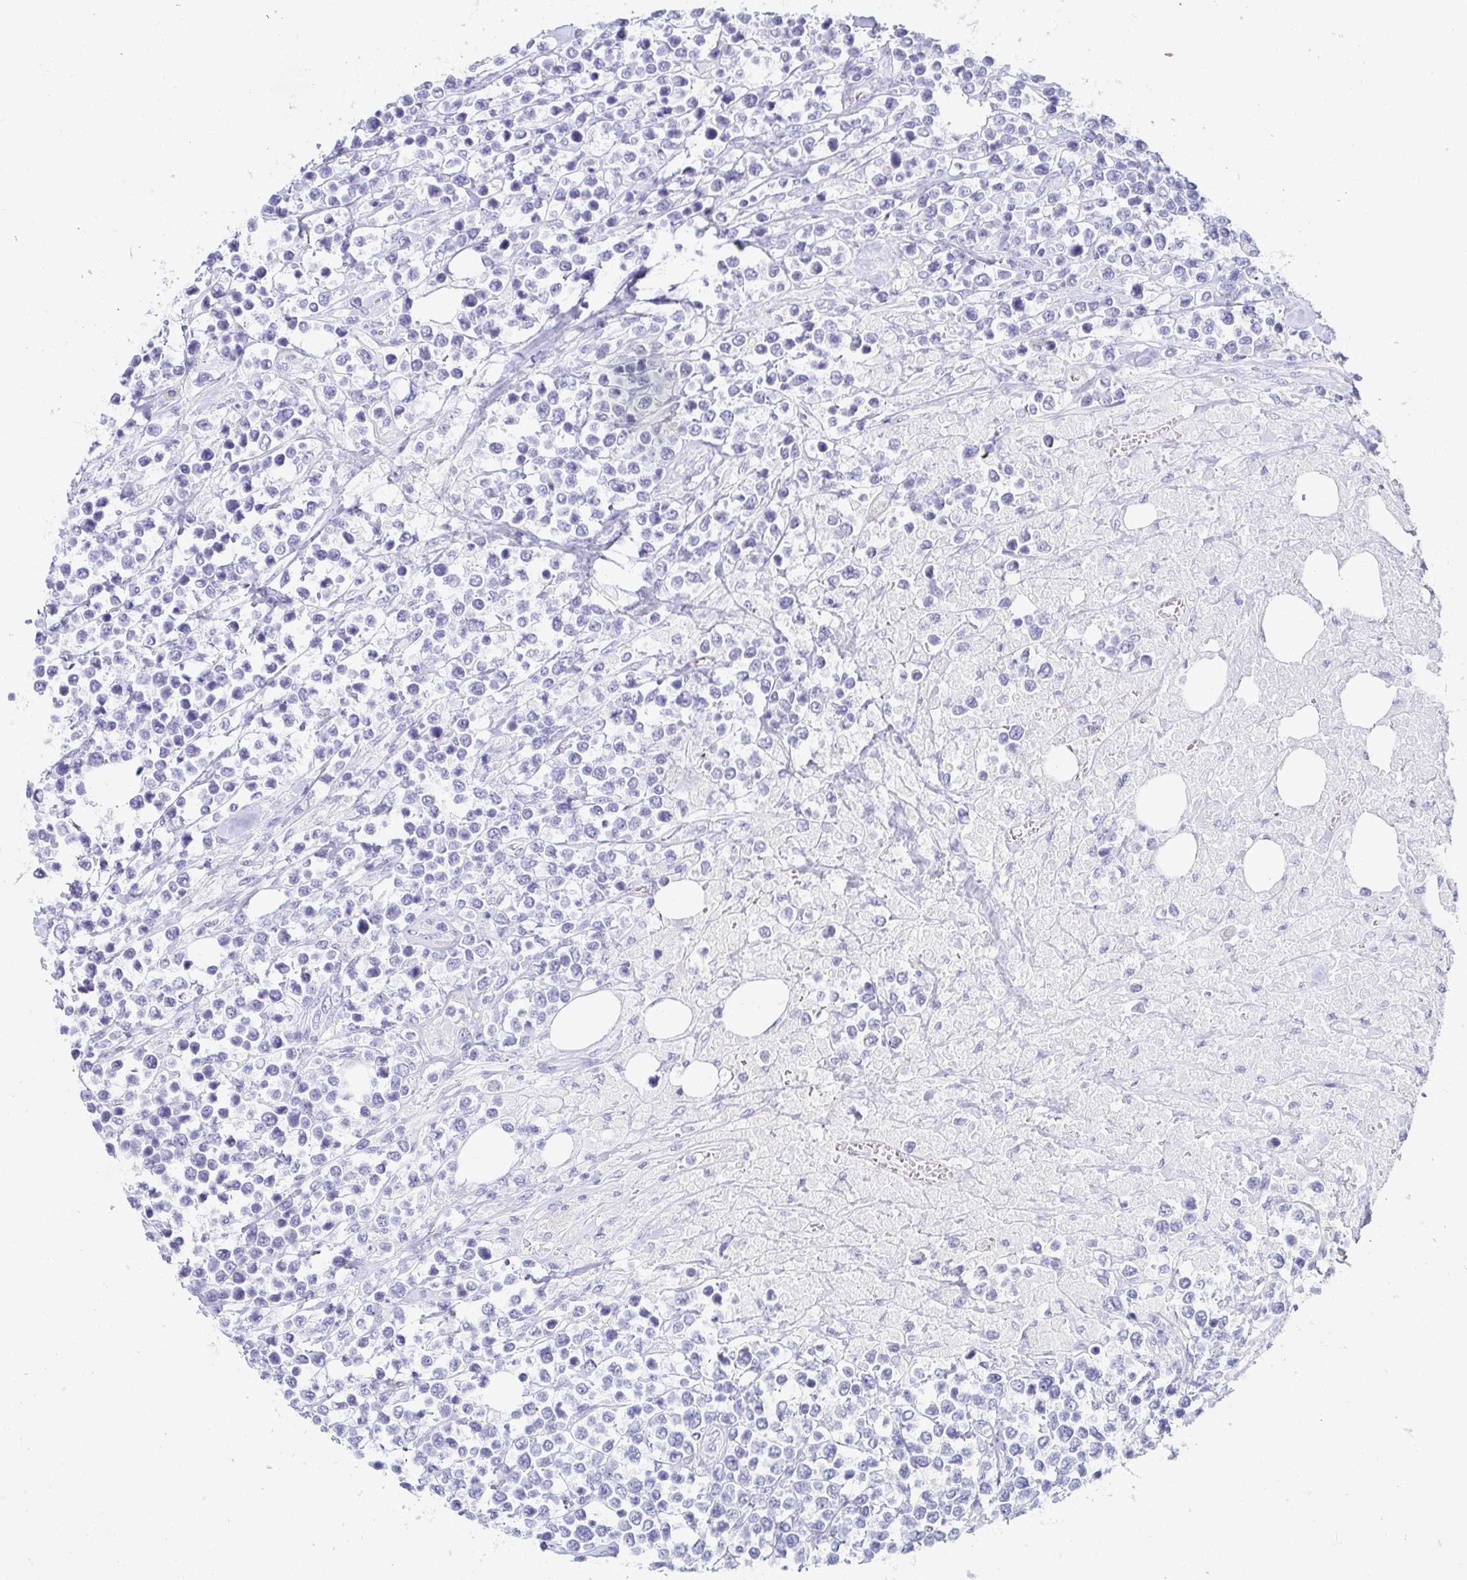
{"staining": {"intensity": "negative", "quantity": "none", "location": "none"}, "tissue": "lymphoma", "cell_type": "Tumor cells", "image_type": "cancer", "snomed": [{"axis": "morphology", "description": "Malignant lymphoma, non-Hodgkin's type, High grade"}, {"axis": "topography", "description": "Soft tissue"}], "caption": "Immunohistochemistry photomicrograph of human high-grade malignant lymphoma, non-Hodgkin's type stained for a protein (brown), which reveals no expression in tumor cells.", "gene": "OR10K1", "patient": {"sex": "female", "age": 56}}